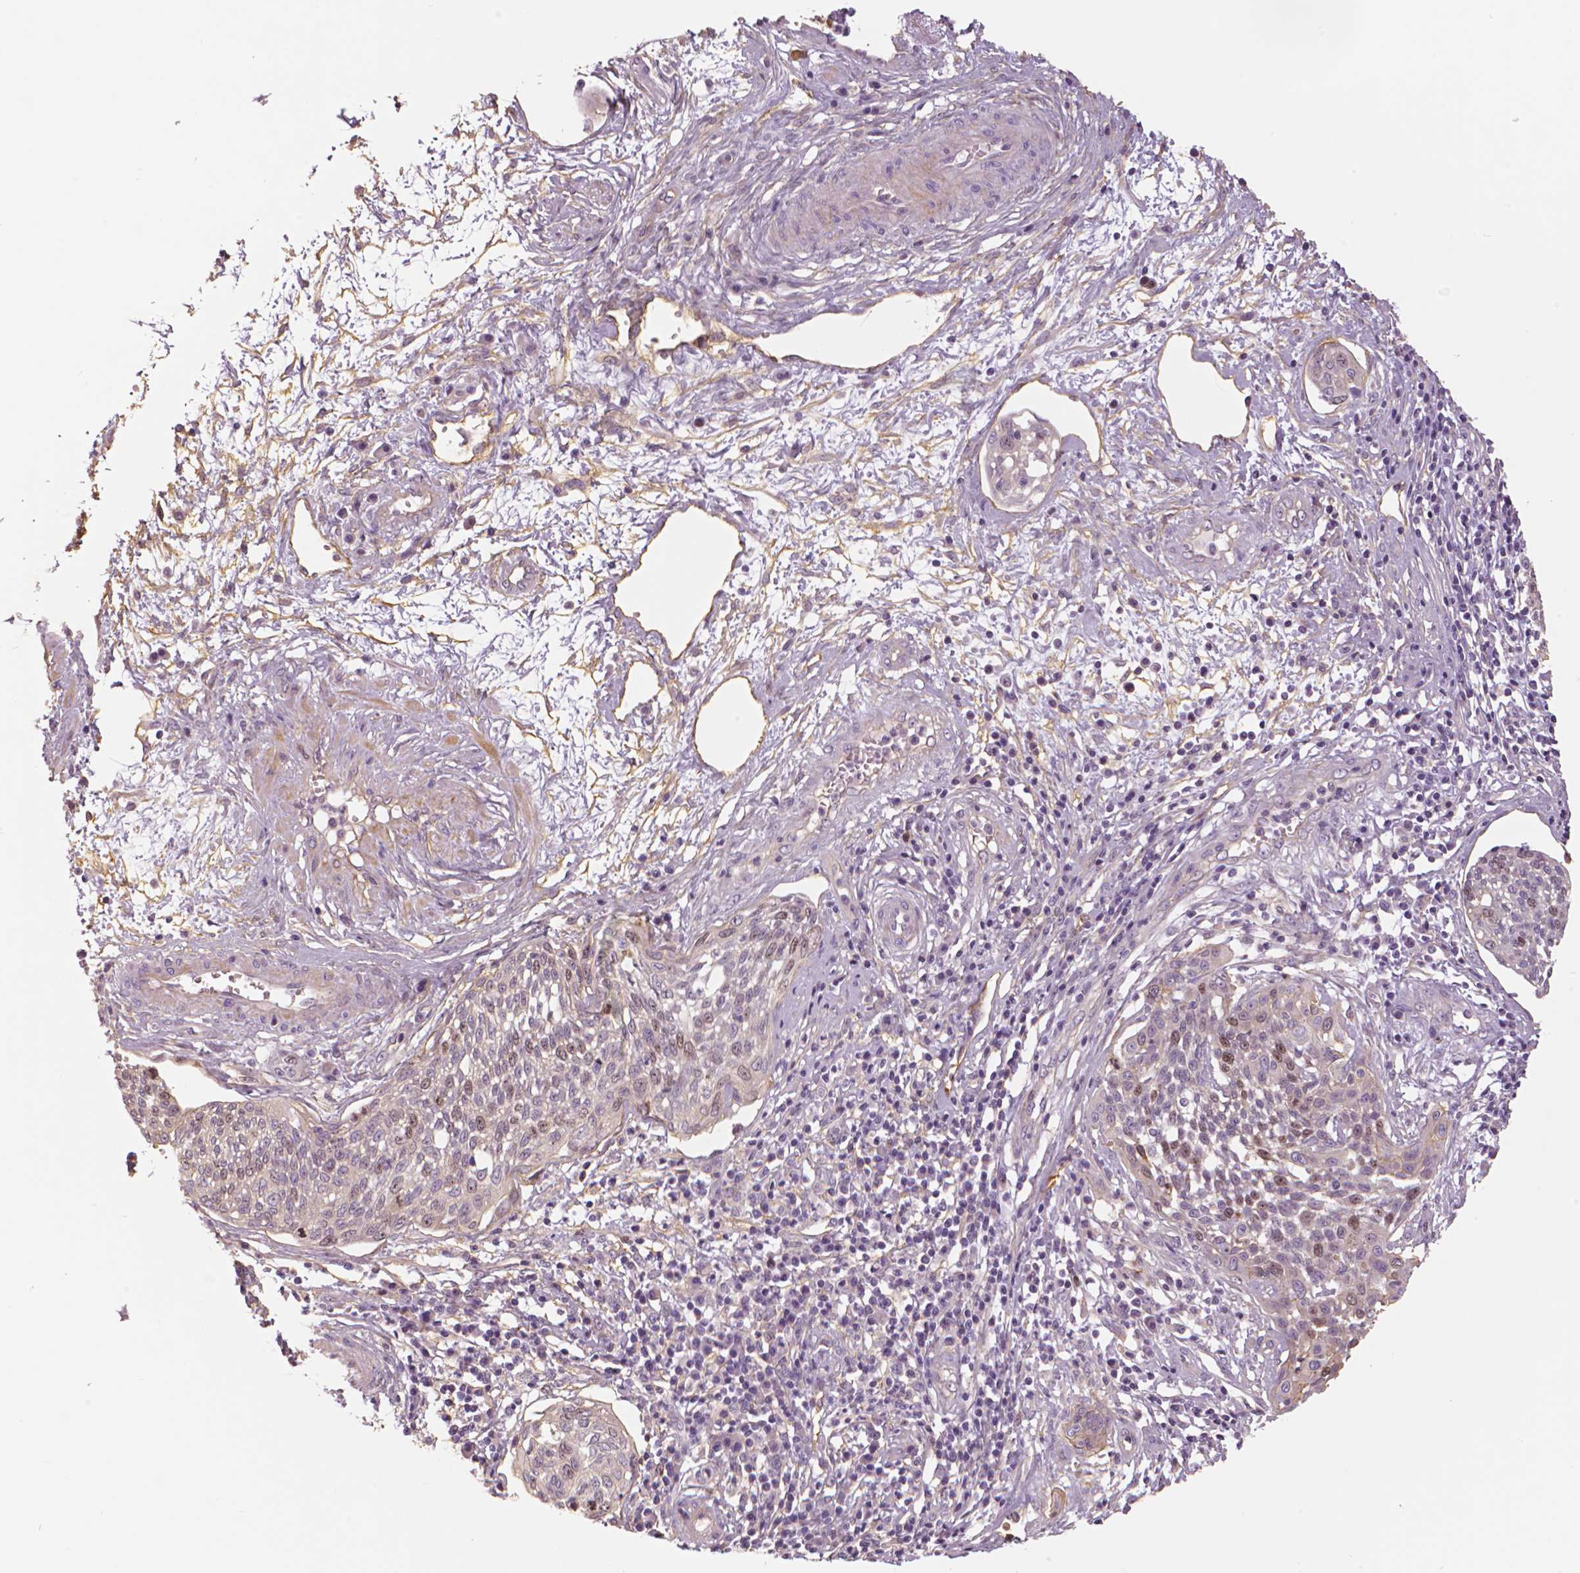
{"staining": {"intensity": "weak", "quantity": "<25%", "location": "nuclear"}, "tissue": "cervical cancer", "cell_type": "Tumor cells", "image_type": "cancer", "snomed": [{"axis": "morphology", "description": "Squamous cell carcinoma, NOS"}, {"axis": "topography", "description": "Cervix"}], "caption": "Immunohistochemistry of cervical cancer (squamous cell carcinoma) reveals no positivity in tumor cells.", "gene": "MKI67", "patient": {"sex": "female", "age": 34}}